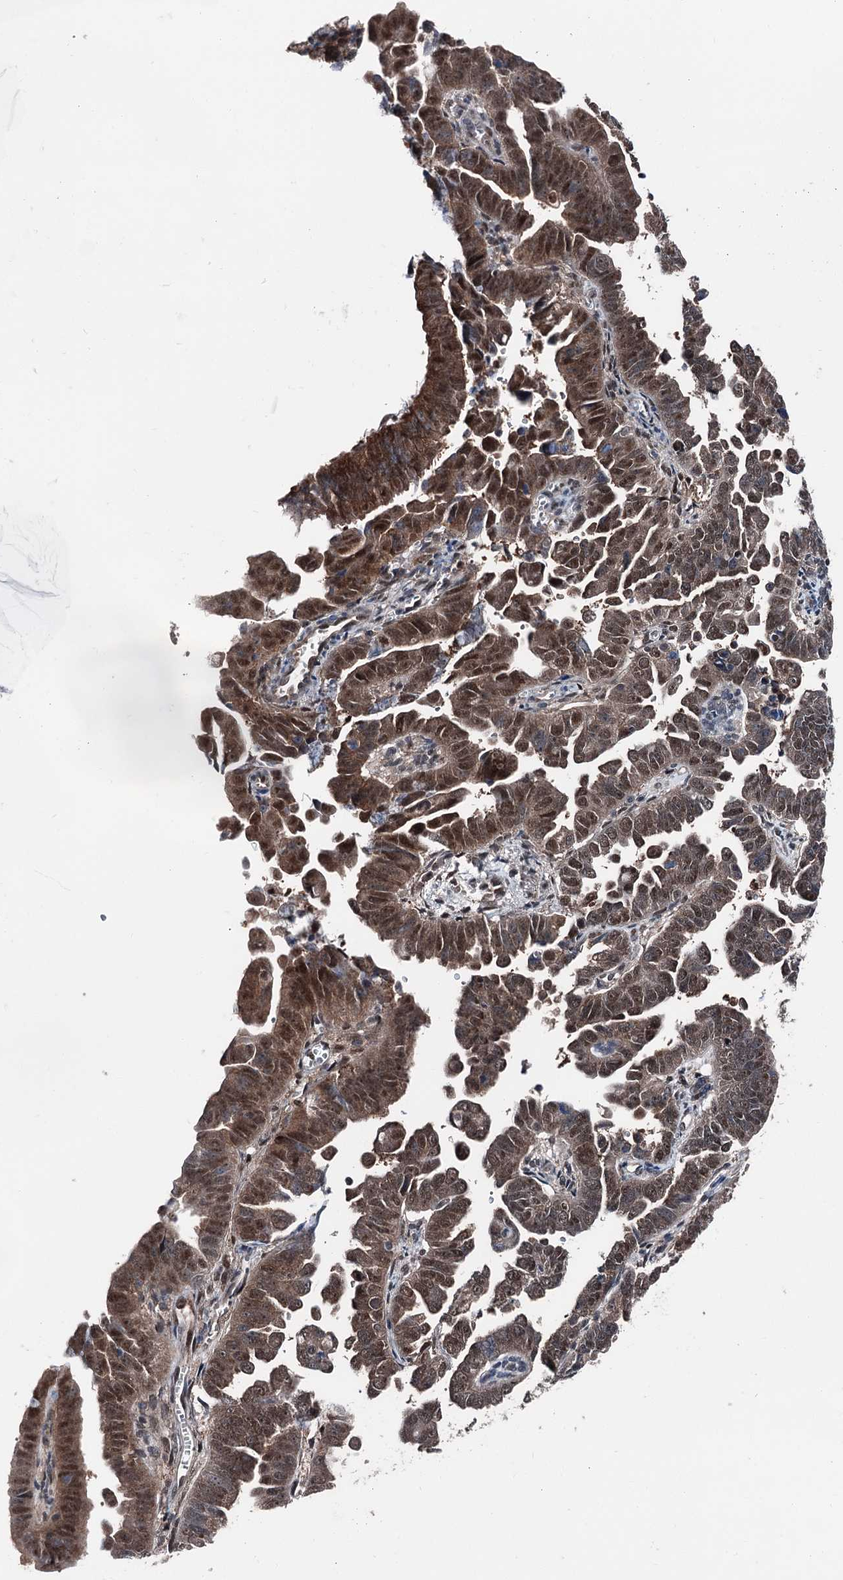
{"staining": {"intensity": "moderate", "quantity": ">75%", "location": "cytoplasmic/membranous,nuclear"}, "tissue": "endometrial cancer", "cell_type": "Tumor cells", "image_type": "cancer", "snomed": [{"axis": "morphology", "description": "Adenocarcinoma, NOS"}, {"axis": "topography", "description": "Endometrium"}], "caption": "Endometrial cancer tissue shows moderate cytoplasmic/membranous and nuclear staining in about >75% of tumor cells Nuclei are stained in blue.", "gene": "PSMD13", "patient": {"sex": "female", "age": 75}}